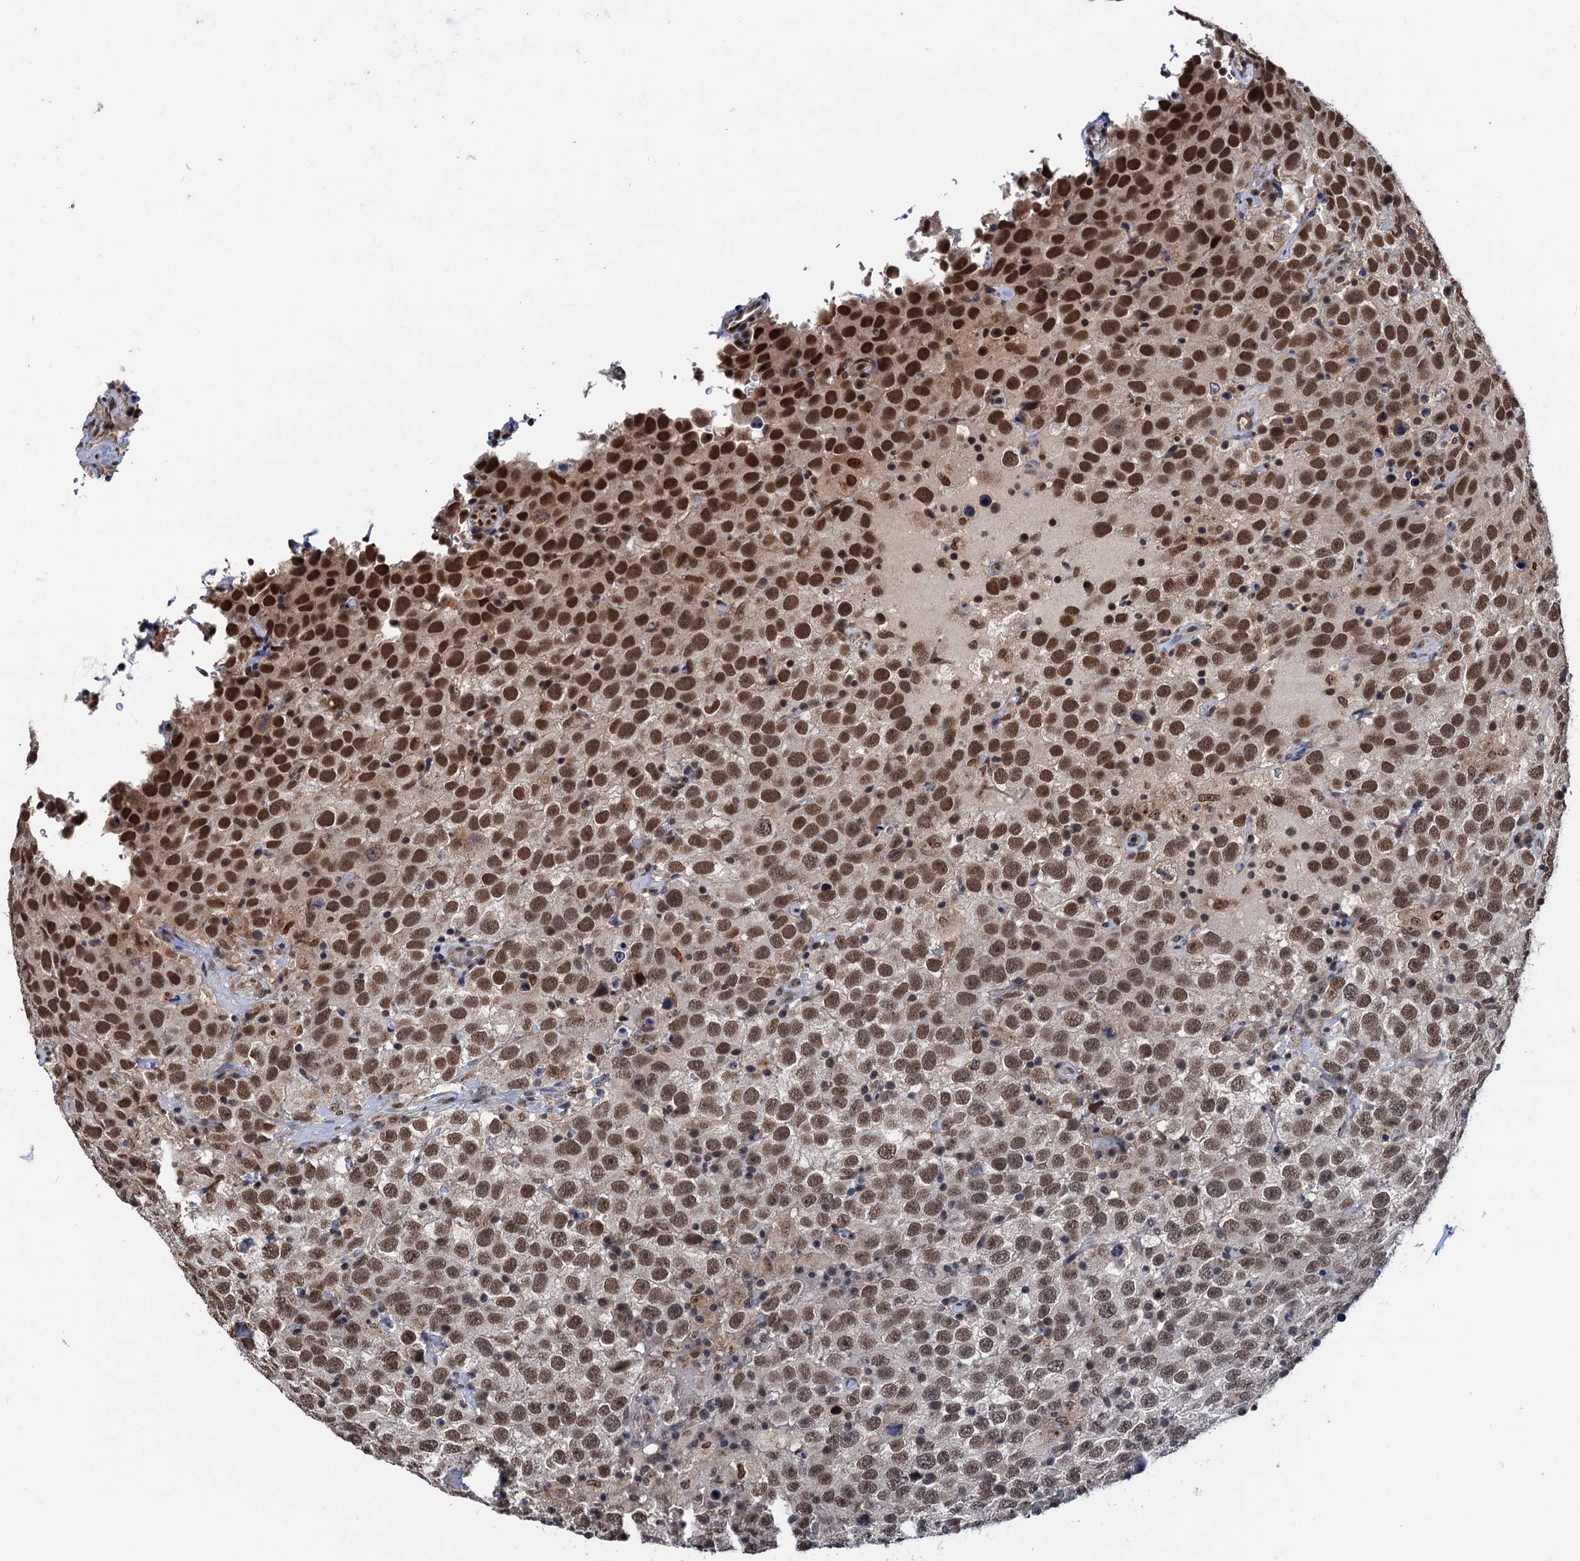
{"staining": {"intensity": "moderate", "quantity": ">75%", "location": "nuclear"}, "tissue": "testis cancer", "cell_type": "Tumor cells", "image_type": "cancer", "snomed": [{"axis": "morphology", "description": "Seminoma, NOS"}, {"axis": "topography", "description": "Testis"}], "caption": "A brown stain shows moderate nuclear expression of a protein in testis seminoma tumor cells.", "gene": "RASSF4", "patient": {"sex": "male", "age": 41}}